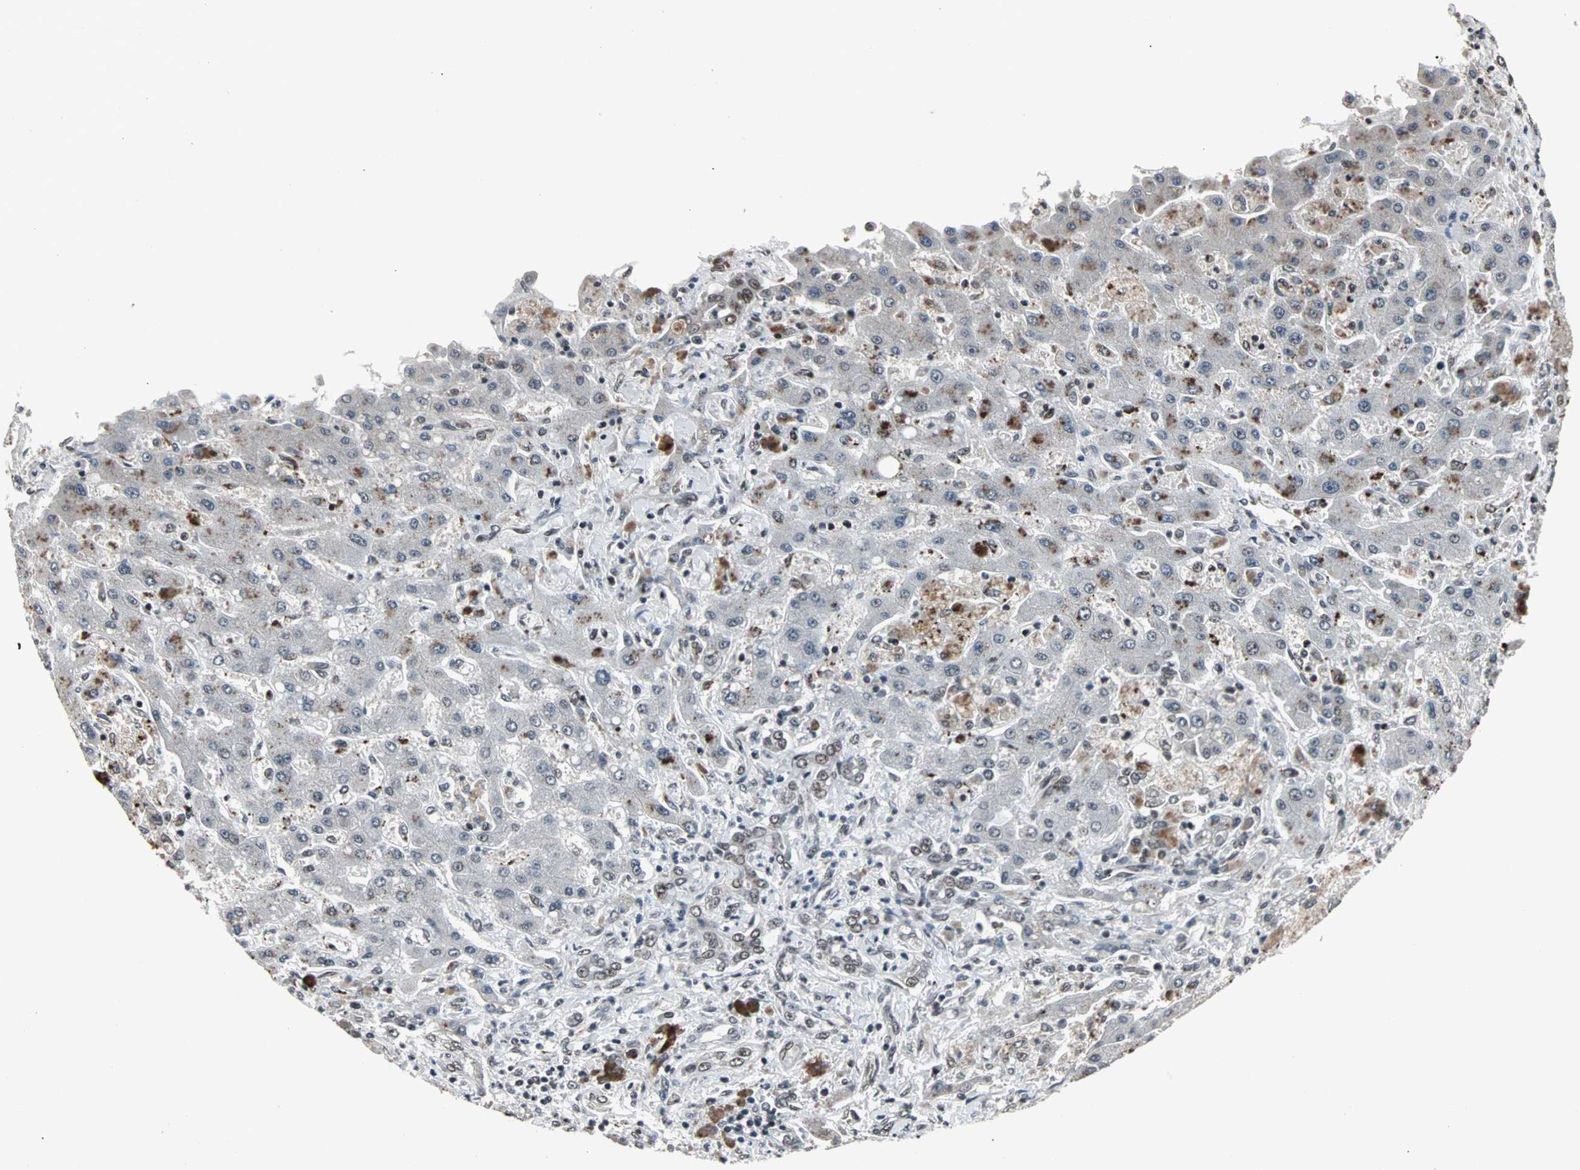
{"staining": {"intensity": "moderate", "quantity": "25%-75%", "location": "cytoplasmic/membranous"}, "tissue": "liver cancer", "cell_type": "Tumor cells", "image_type": "cancer", "snomed": [{"axis": "morphology", "description": "Cholangiocarcinoma"}, {"axis": "topography", "description": "Liver"}], "caption": "A histopathology image of liver cholangiocarcinoma stained for a protein exhibits moderate cytoplasmic/membranous brown staining in tumor cells.", "gene": "PNKP", "patient": {"sex": "male", "age": 50}}